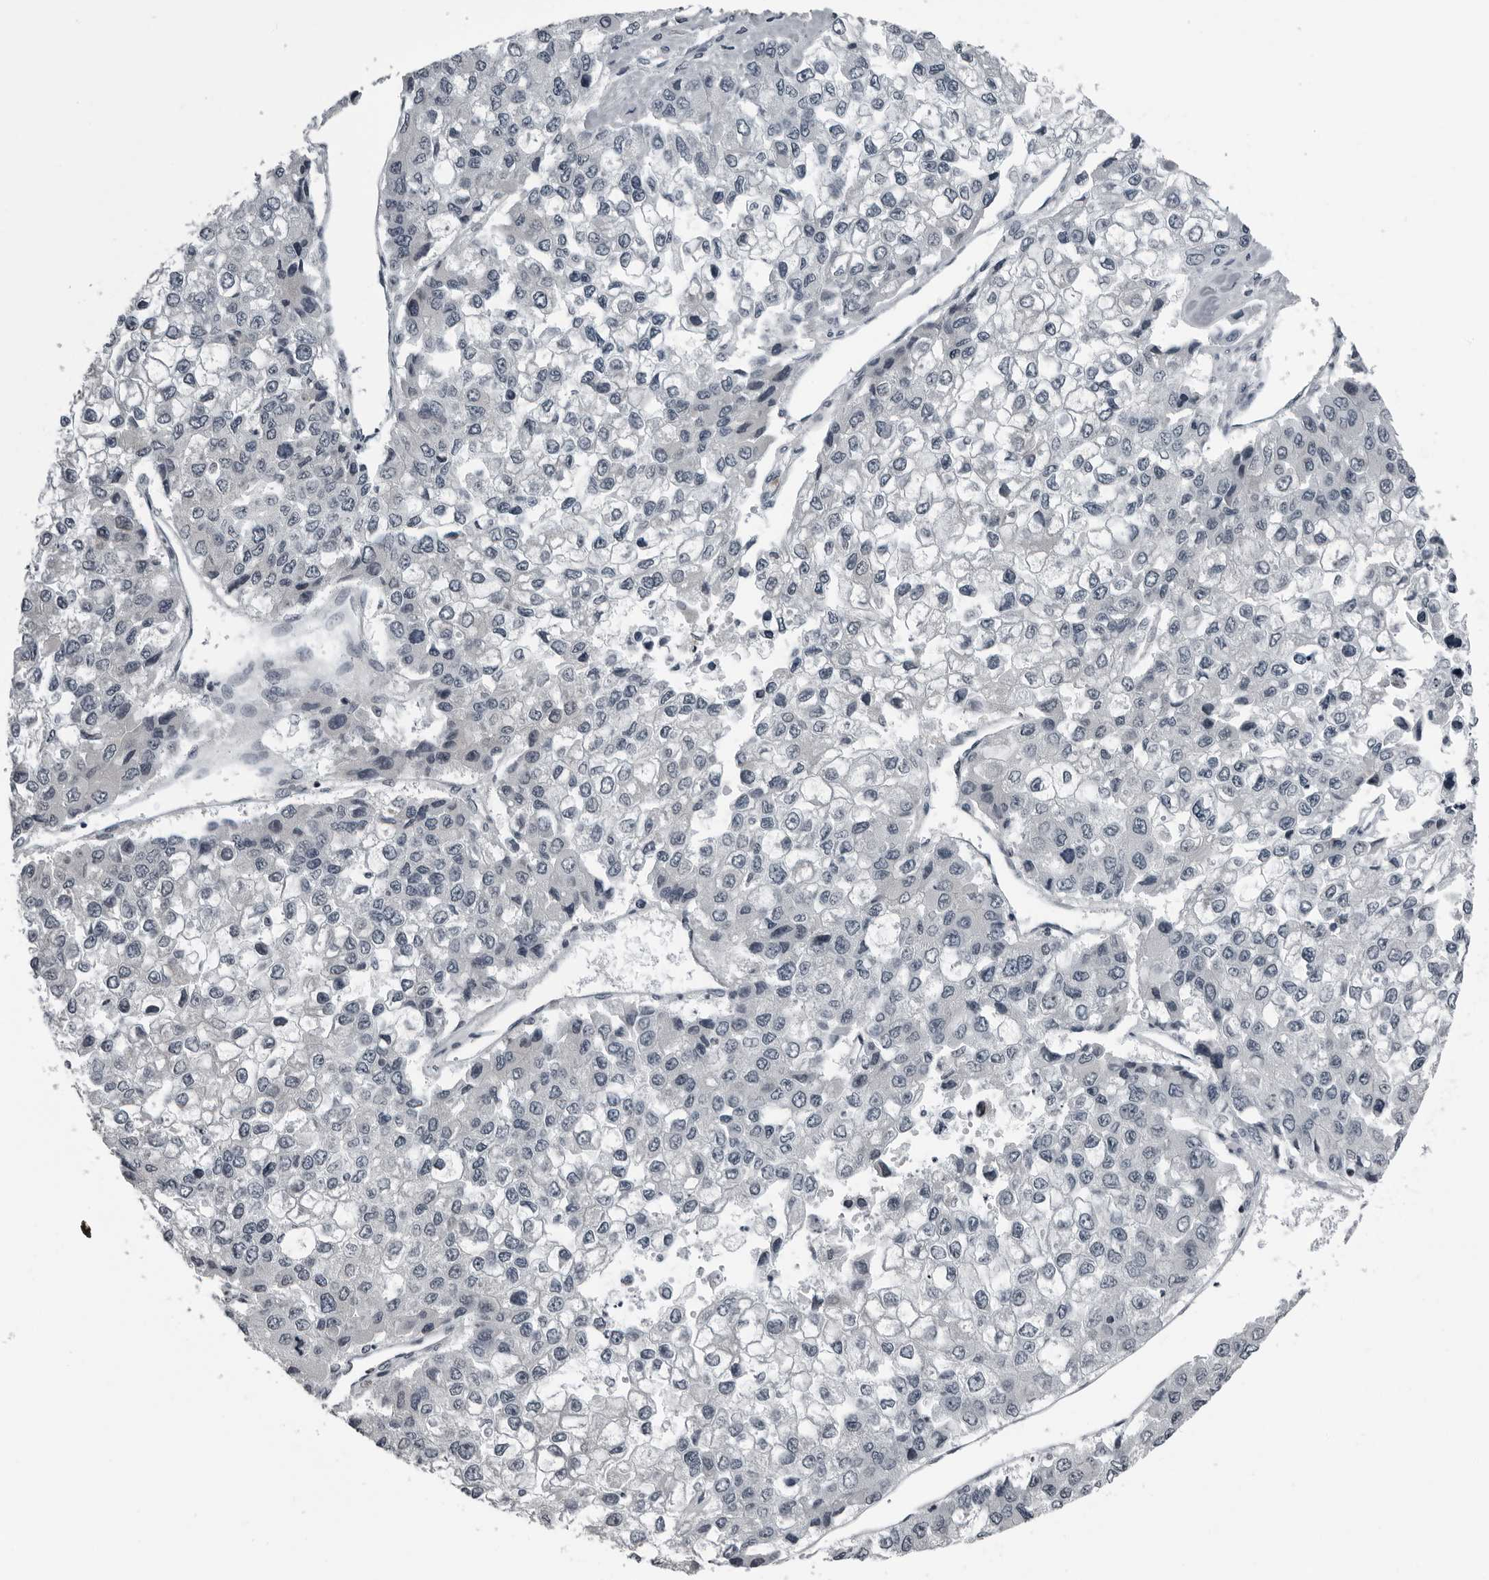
{"staining": {"intensity": "negative", "quantity": "none", "location": "none"}, "tissue": "liver cancer", "cell_type": "Tumor cells", "image_type": "cancer", "snomed": [{"axis": "morphology", "description": "Carcinoma, Hepatocellular, NOS"}, {"axis": "topography", "description": "Liver"}], "caption": "Tumor cells are negative for protein expression in human liver hepatocellular carcinoma.", "gene": "RTCA", "patient": {"sex": "female", "age": 66}}